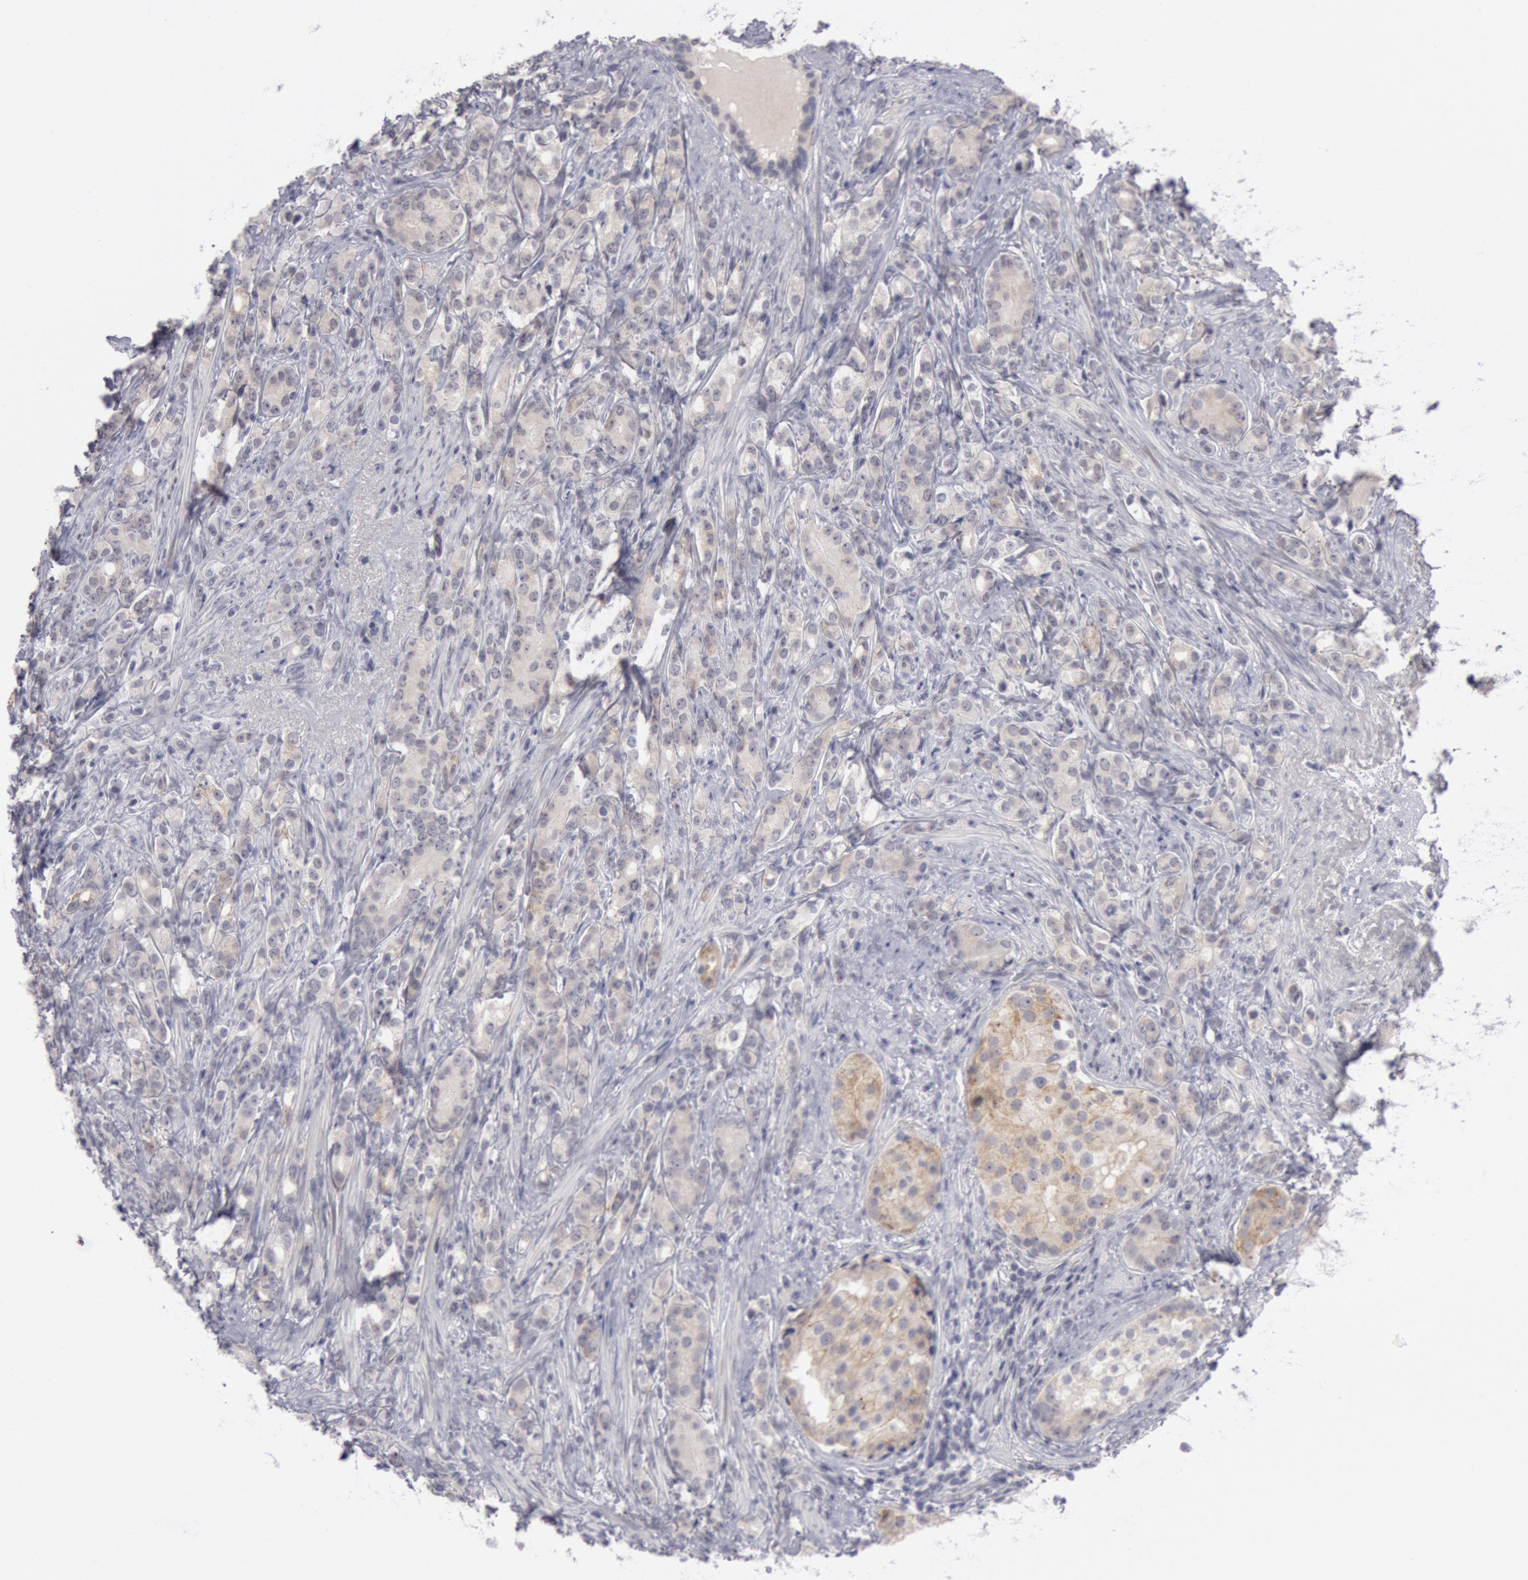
{"staining": {"intensity": "weak", "quantity": ">75%", "location": "cytoplasmic/membranous"}, "tissue": "prostate cancer", "cell_type": "Tumor cells", "image_type": "cancer", "snomed": [{"axis": "morphology", "description": "Adenocarcinoma, Medium grade"}, {"axis": "topography", "description": "Prostate"}], "caption": "Prostate cancer (adenocarcinoma (medium-grade)) stained with IHC reveals weak cytoplasmic/membranous positivity in about >75% of tumor cells. The protein of interest is shown in brown color, while the nuclei are stained blue.", "gene": "JOSD1", "patient": {"sex": "male", "age": 59}}